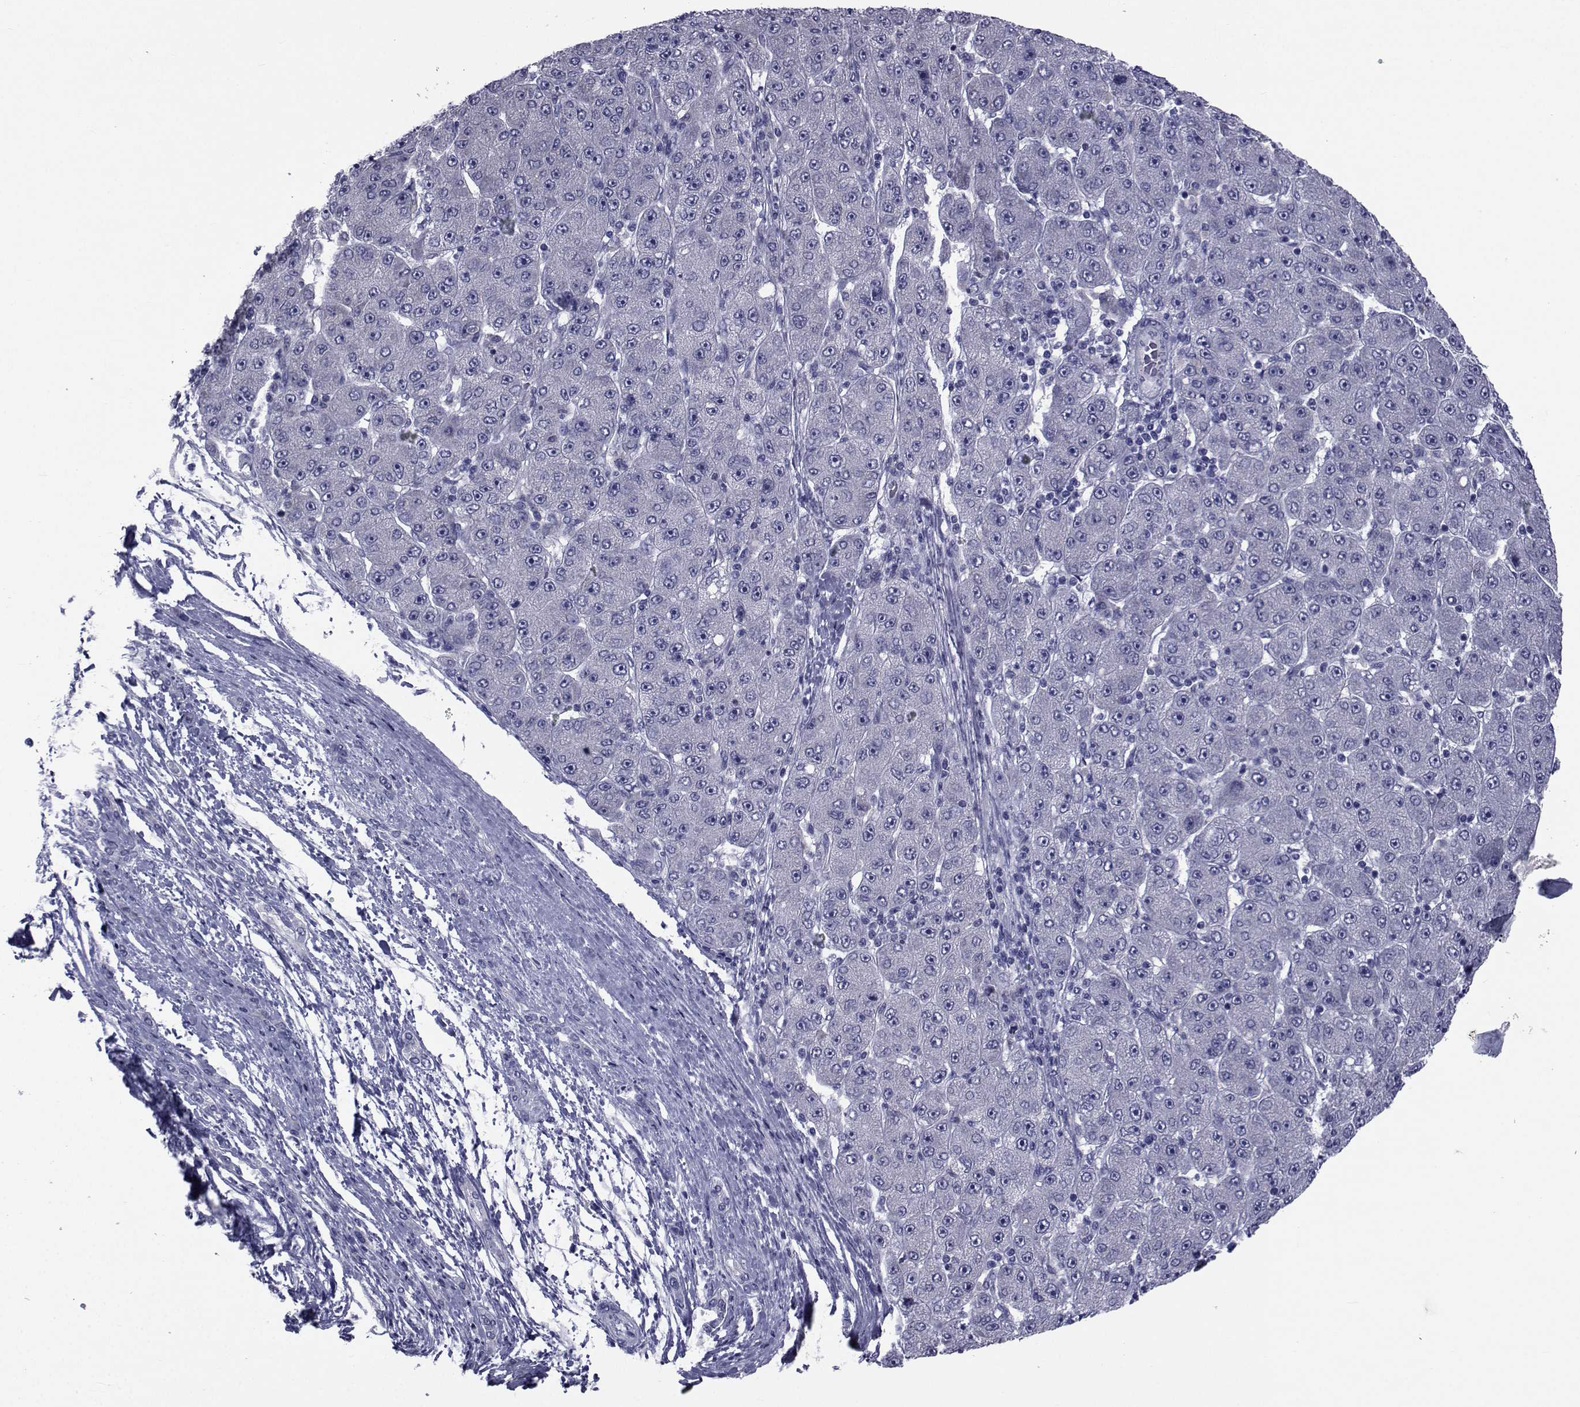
{"staining": {"intensity": "negative", "quantity": "none", "location": "none"}, "tissue": "liver cancer", "cell_type": "Tumor cells", "image_type": "cancer", "snomed": [{"axis": "morphology", "description": "Carcinoma, Hepatocellular, NOS"}, {"axis": "topography", "description": "Liver"}], "caption": "Tumor cells are negative for brown protein staining in liver cancer (hepatocellular carcinoma). The staining is performed using DAB (3,3'-diaminobenzidine) brown chromogen with nuclei counter-stained in using hematoxylin.", "gene": "ROPN1", "patient": {"sex": "male", "age": 67}}